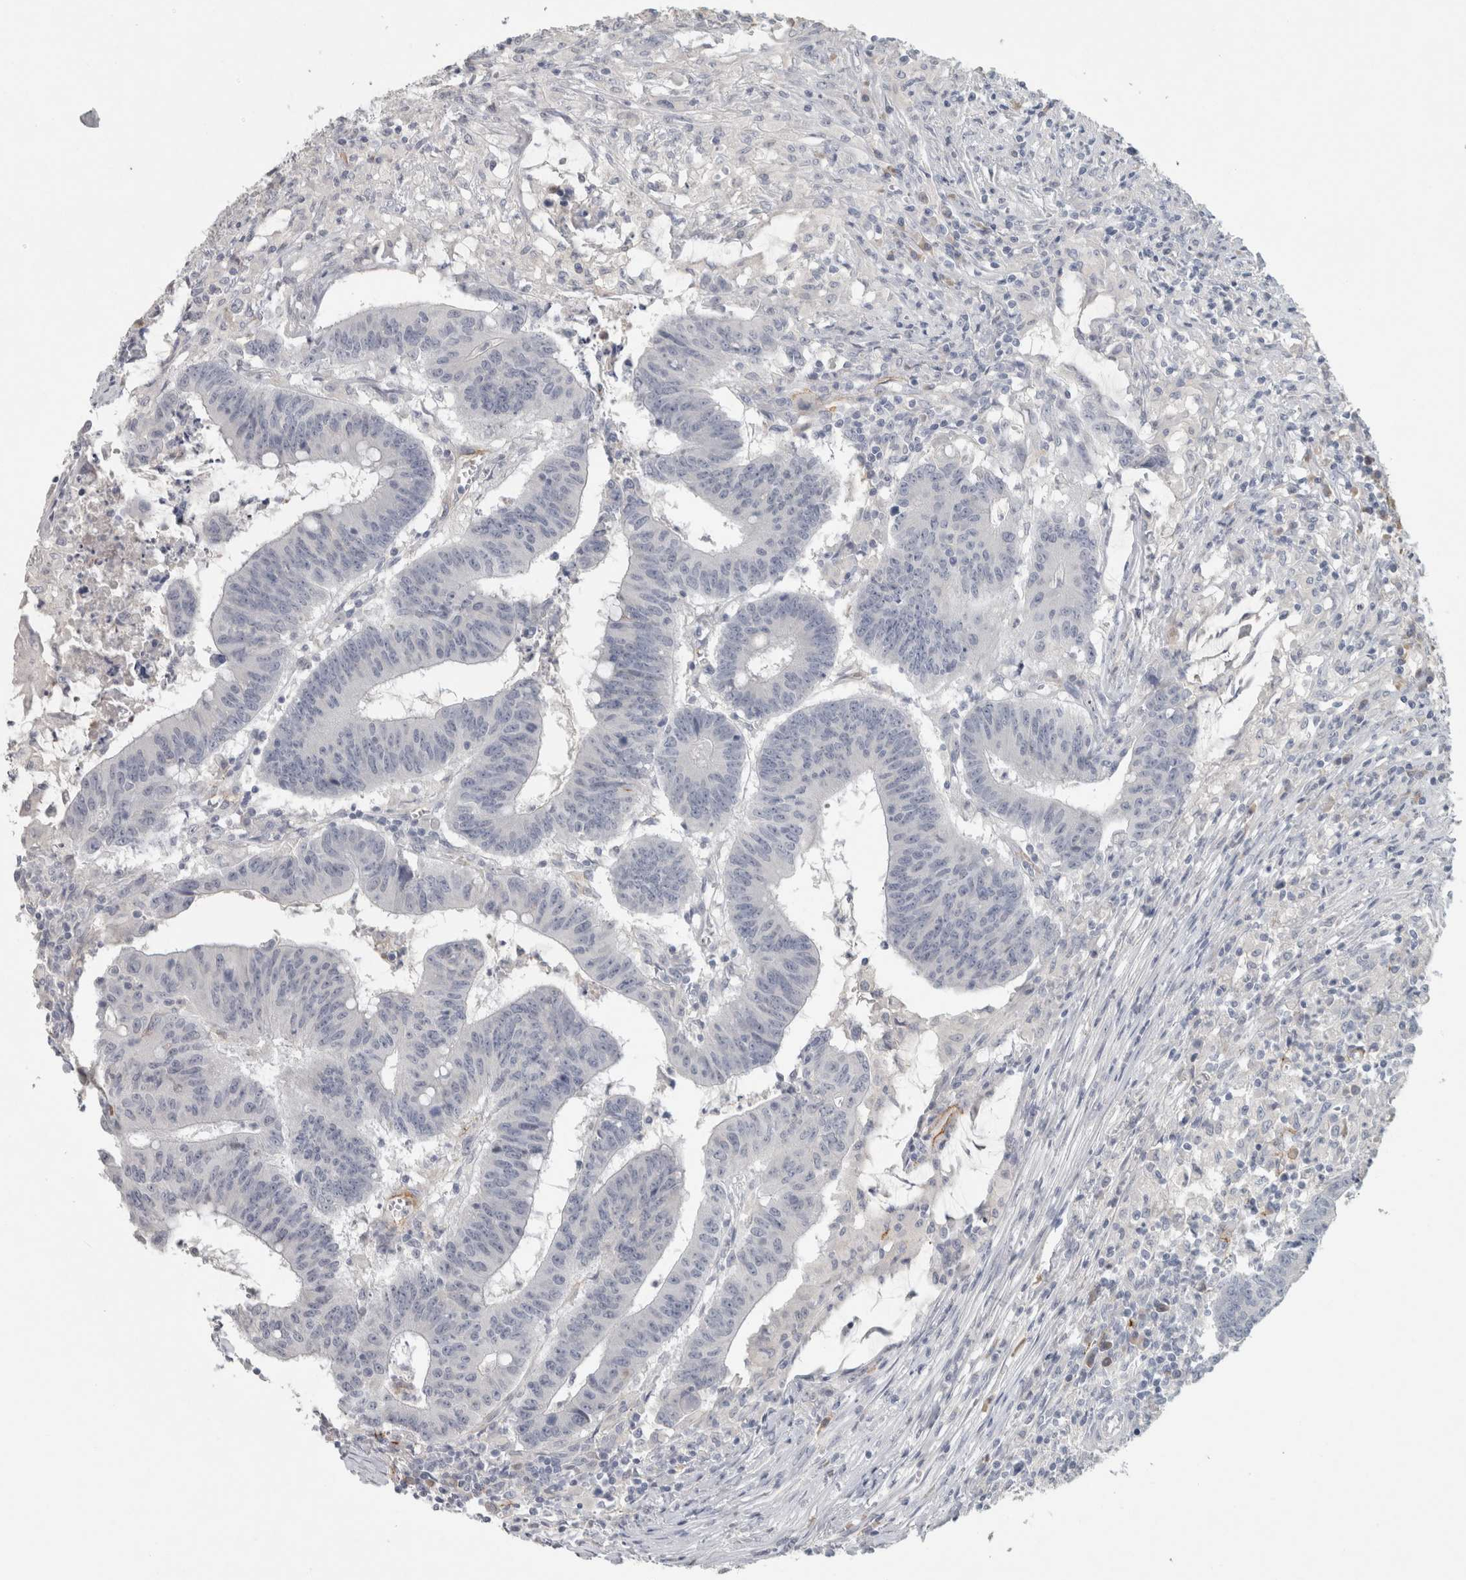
{"staining": {"intensity": "negative", "quantity": "none", "location": "none"}, "tissue": "colorectal cancer", "cell_type": "Tumor cells", "image_type": "cancer", "snomed": [{"axis": "morphology", "description": "Adenocarcinoma, NOS"}, {"axis": "topography", "description": "Colon"}], "caption": "This is a photomicrograph of immunohistochemistry staining of colorectal adenocarcinoma, which shows no positivity in tumor cells.", "gene": "CD36", "patient": {"sex": "male", "age": 45}}